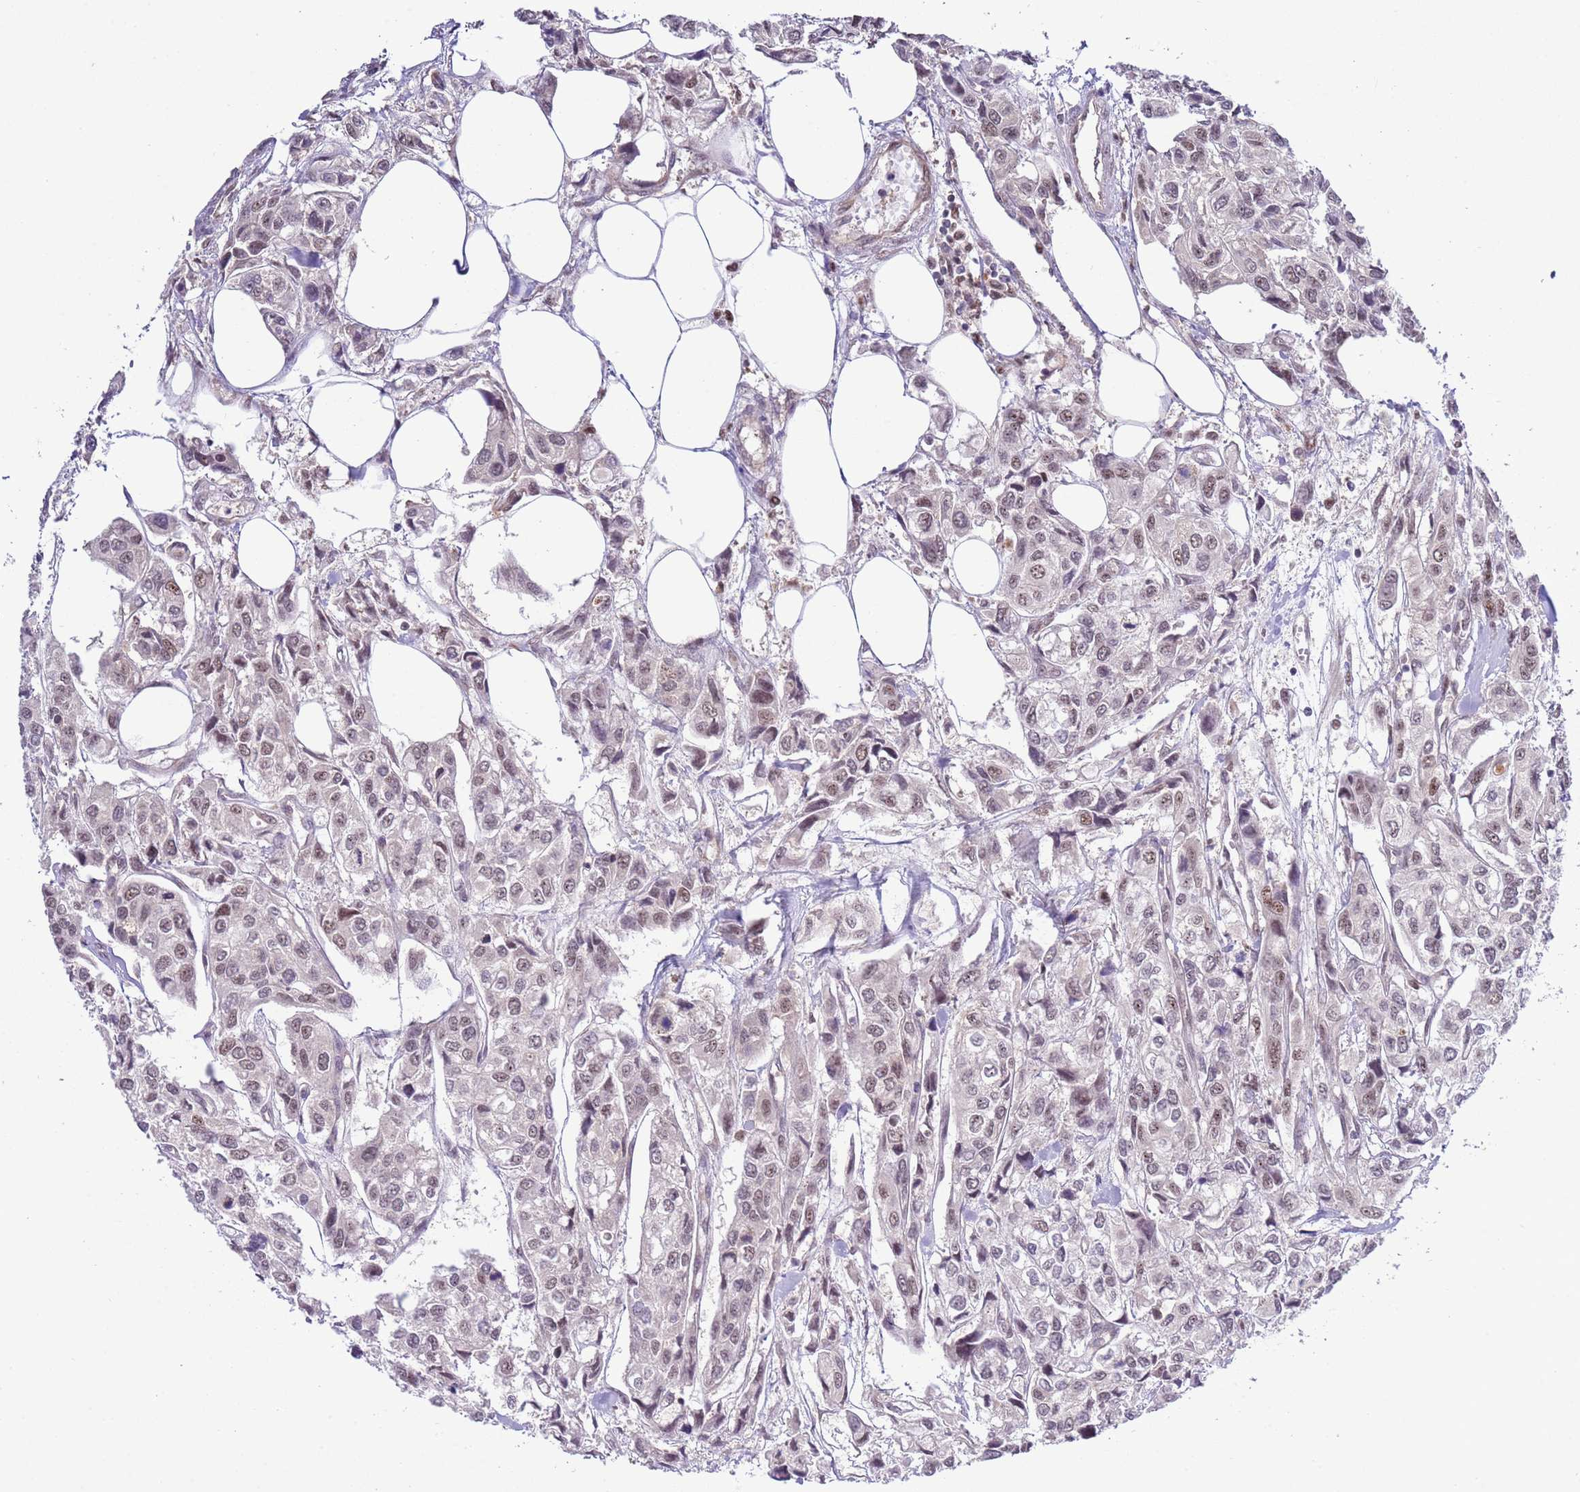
{"staining": {"intensity": "weak", "quantity": "25%-75%", "location": "nuclear"}, "tissue": "urothelial cancer", "cell_type": "Tumor cells", "image_type": "cancer", "snomed": [{"axis": "morphology", "description": "Urothelial carcinoma, High grade"}, {"axis": "topography", "description": "Urinary bladder"}], "caption": "IHC of urothelial cancer shows low levels of weak nuclear expression in approximately 25%-75% of tumor cells.", "gene": "PRPF6", "patient": {"sex": "male", "age": 67}}